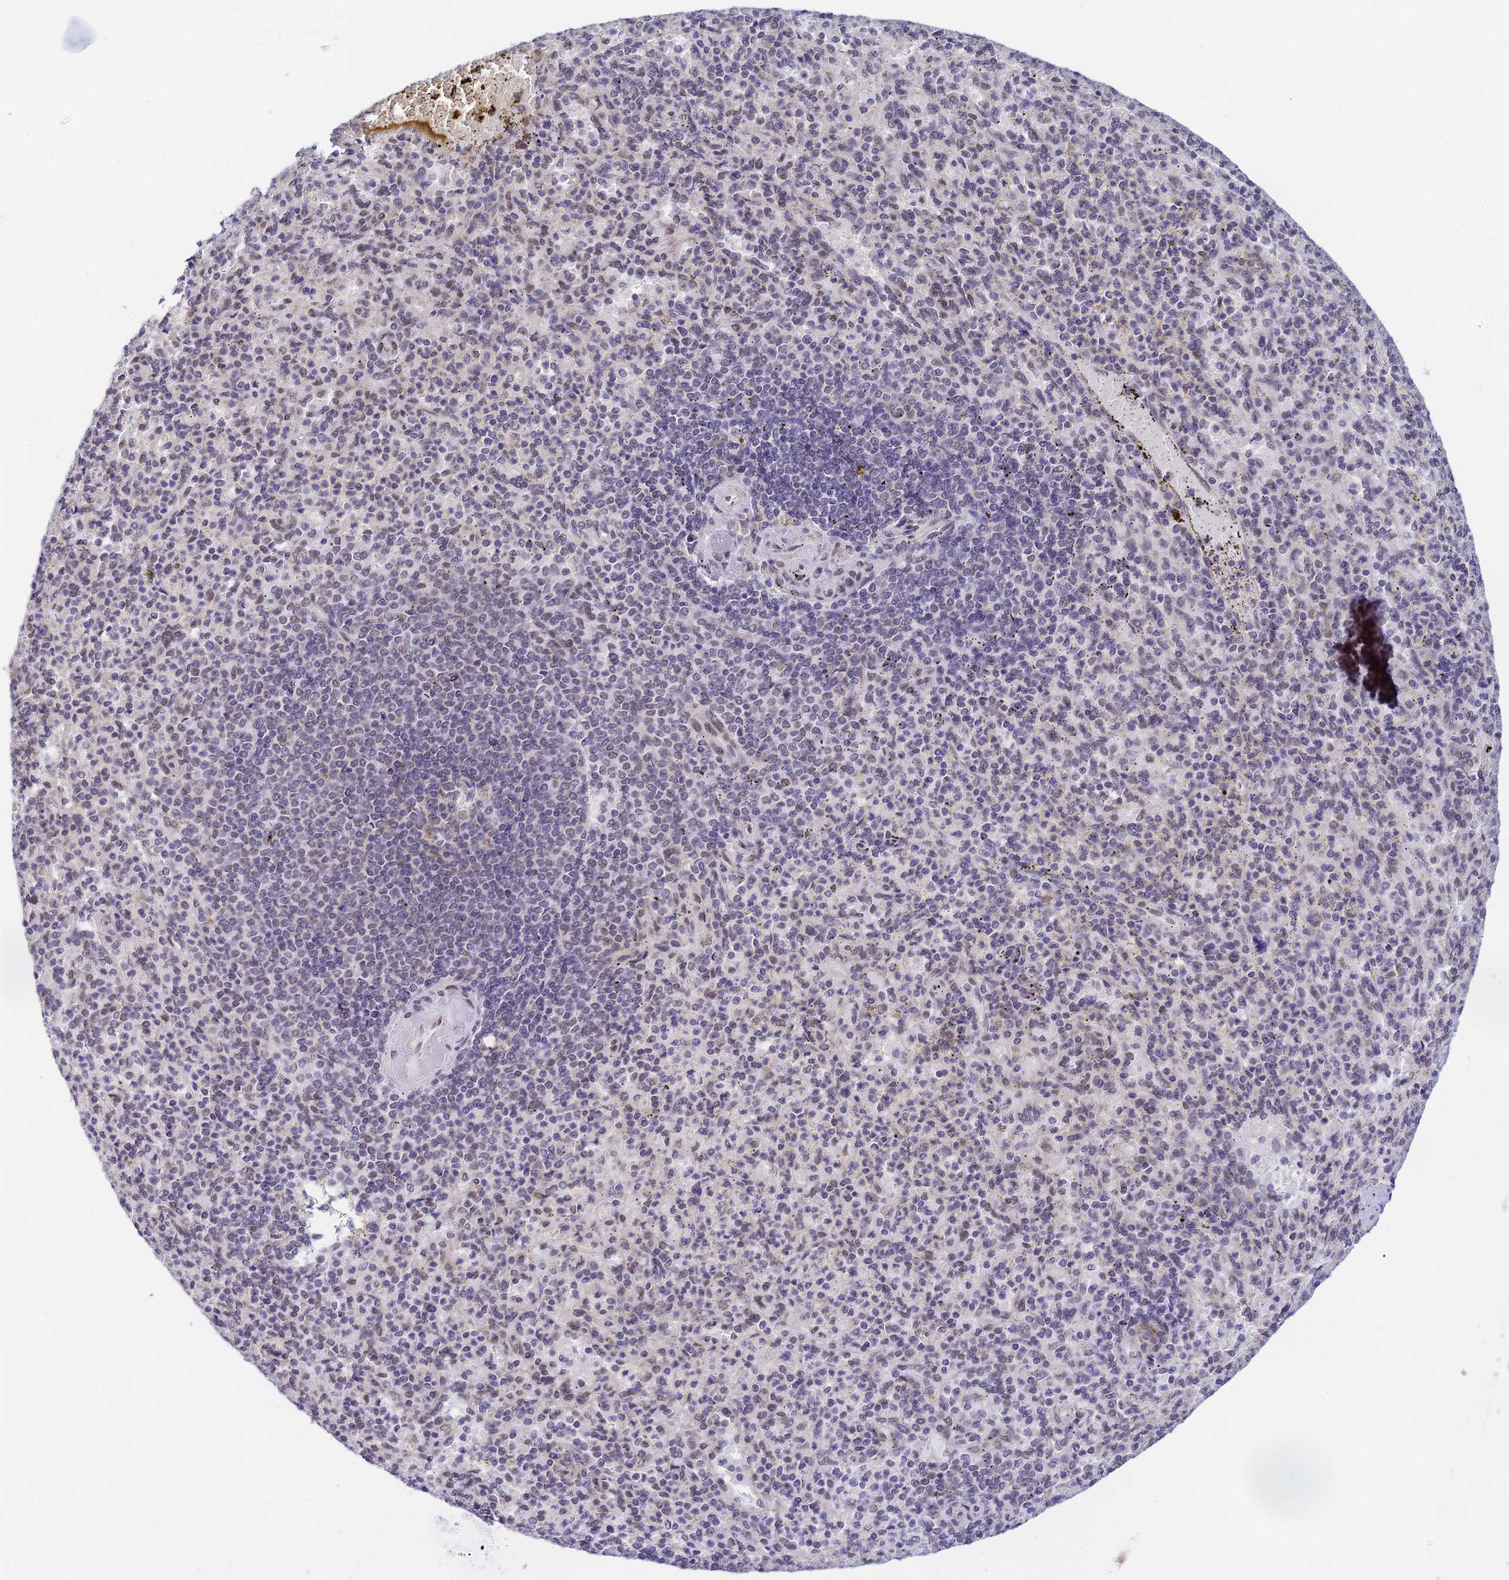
{"staining": {"intensity": "moderate", "quantity": "25%-75%", "location": "nuclear"}, "tissue": "spleen", "cell_type": "Cells in red pulp", "image_type": "normal", "snomed": [{"axis": "morphology", "description": "Normal tissue, NOS"}, {"axis": "topography", "description": "Spleen"}], "caption": "Immunohistochemistry (IHC) of unremarkable spleen shows medium levels of moderate nuclear expression in about 25%-75% of cells in red pulp.", "gene": "C2orf49", "patient": {"sex": "female", "age": 74}}